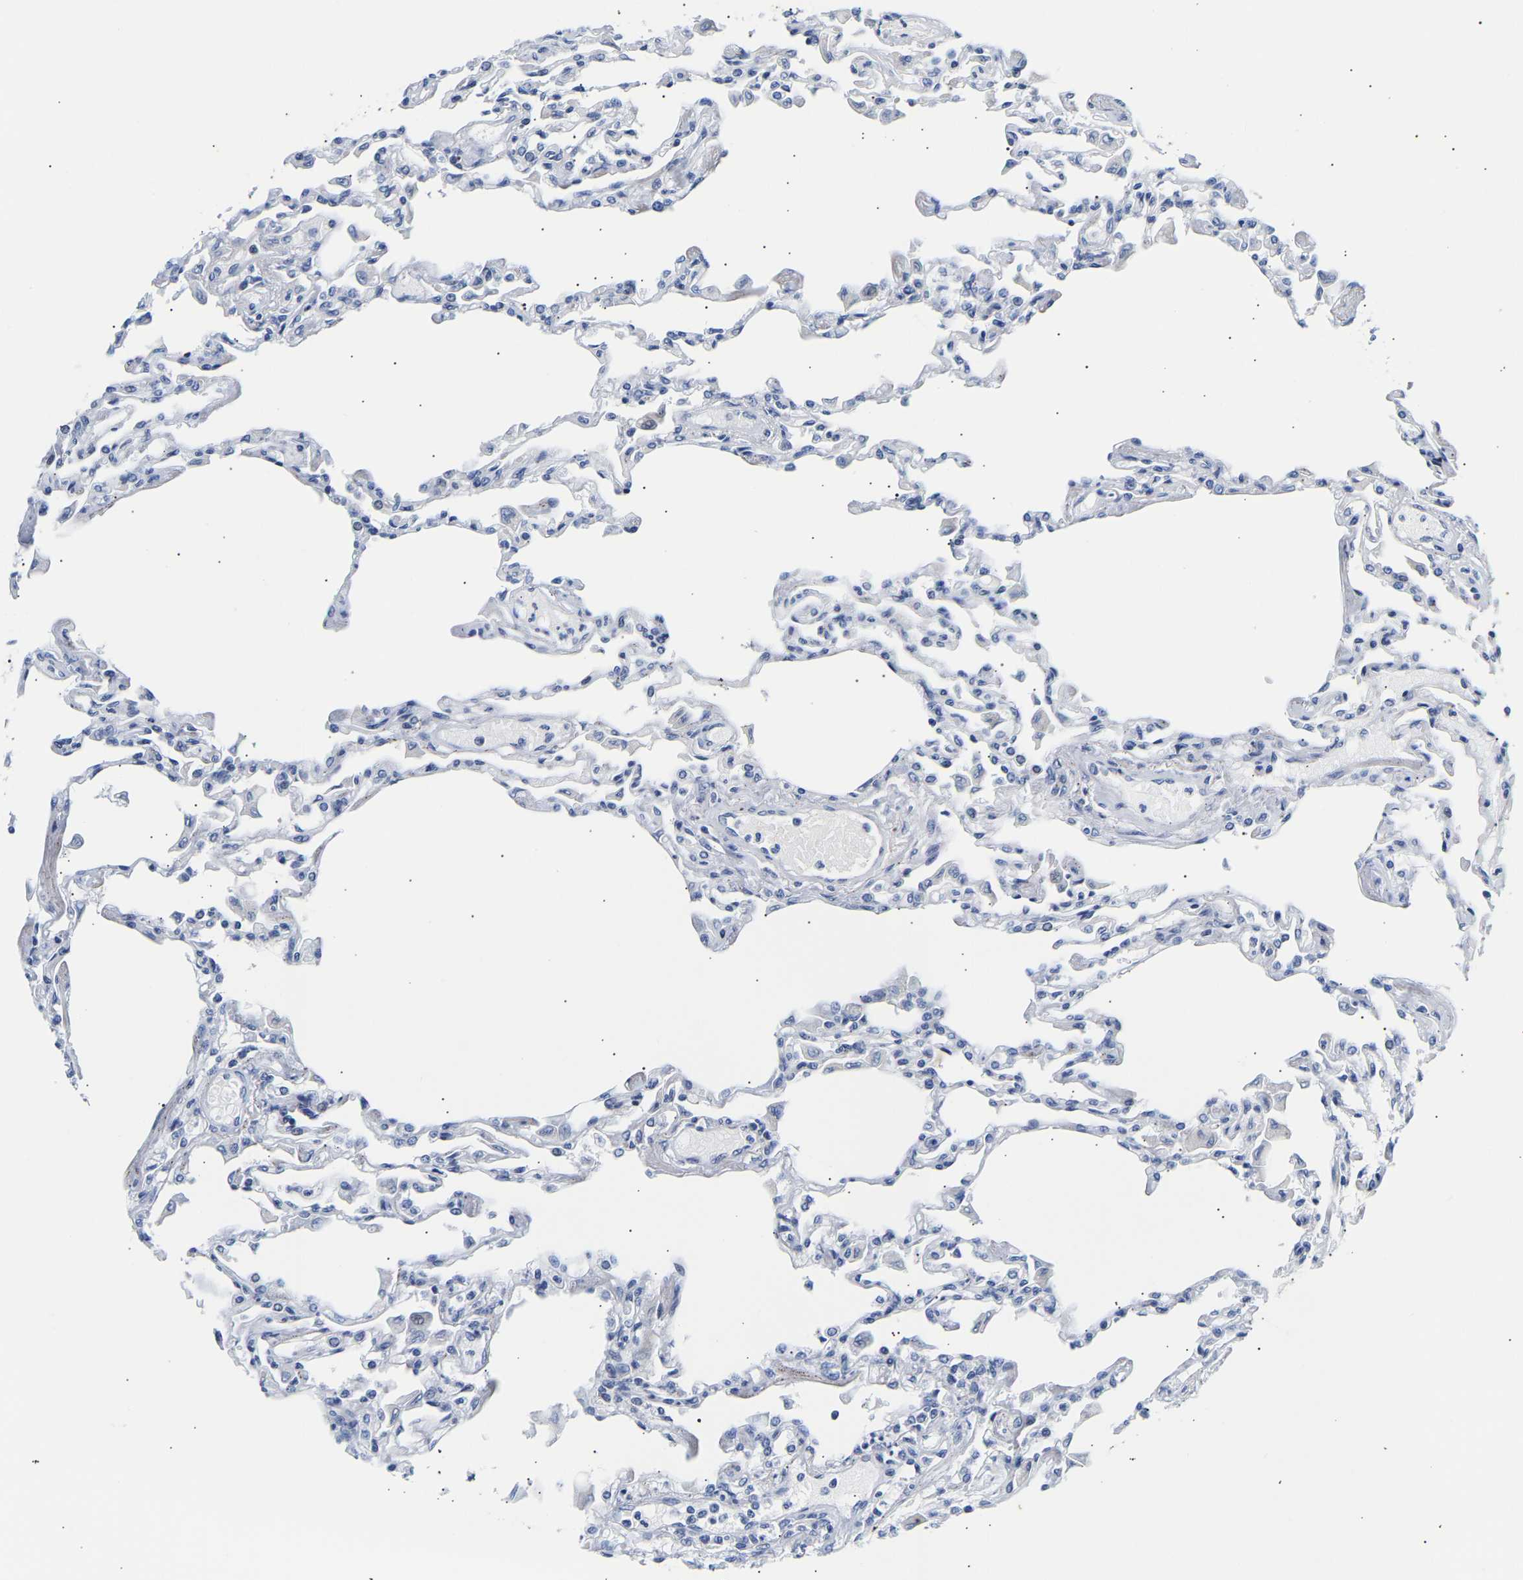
{"staining": {"intensity": "negative", "quantity": "none", "location": "none"}, "tissue": "lung", "cell_type": "Alveolar cells", "image_type": "normal", "snomed": [{"axis": "morphology", "description": "Normal tissue, NOS"}, {"axis": "topography", "description": "Bronchus"}, {"axis": "topography", "description": "Lung"}], "caption": "An image of human lung is negative for staining in alveolar cells. (Immunohistochemistry (ihc), brightfield microscopy, high magnification).", "gene": "SPINK2", "patient": {"sex": "female", "age": 49}}